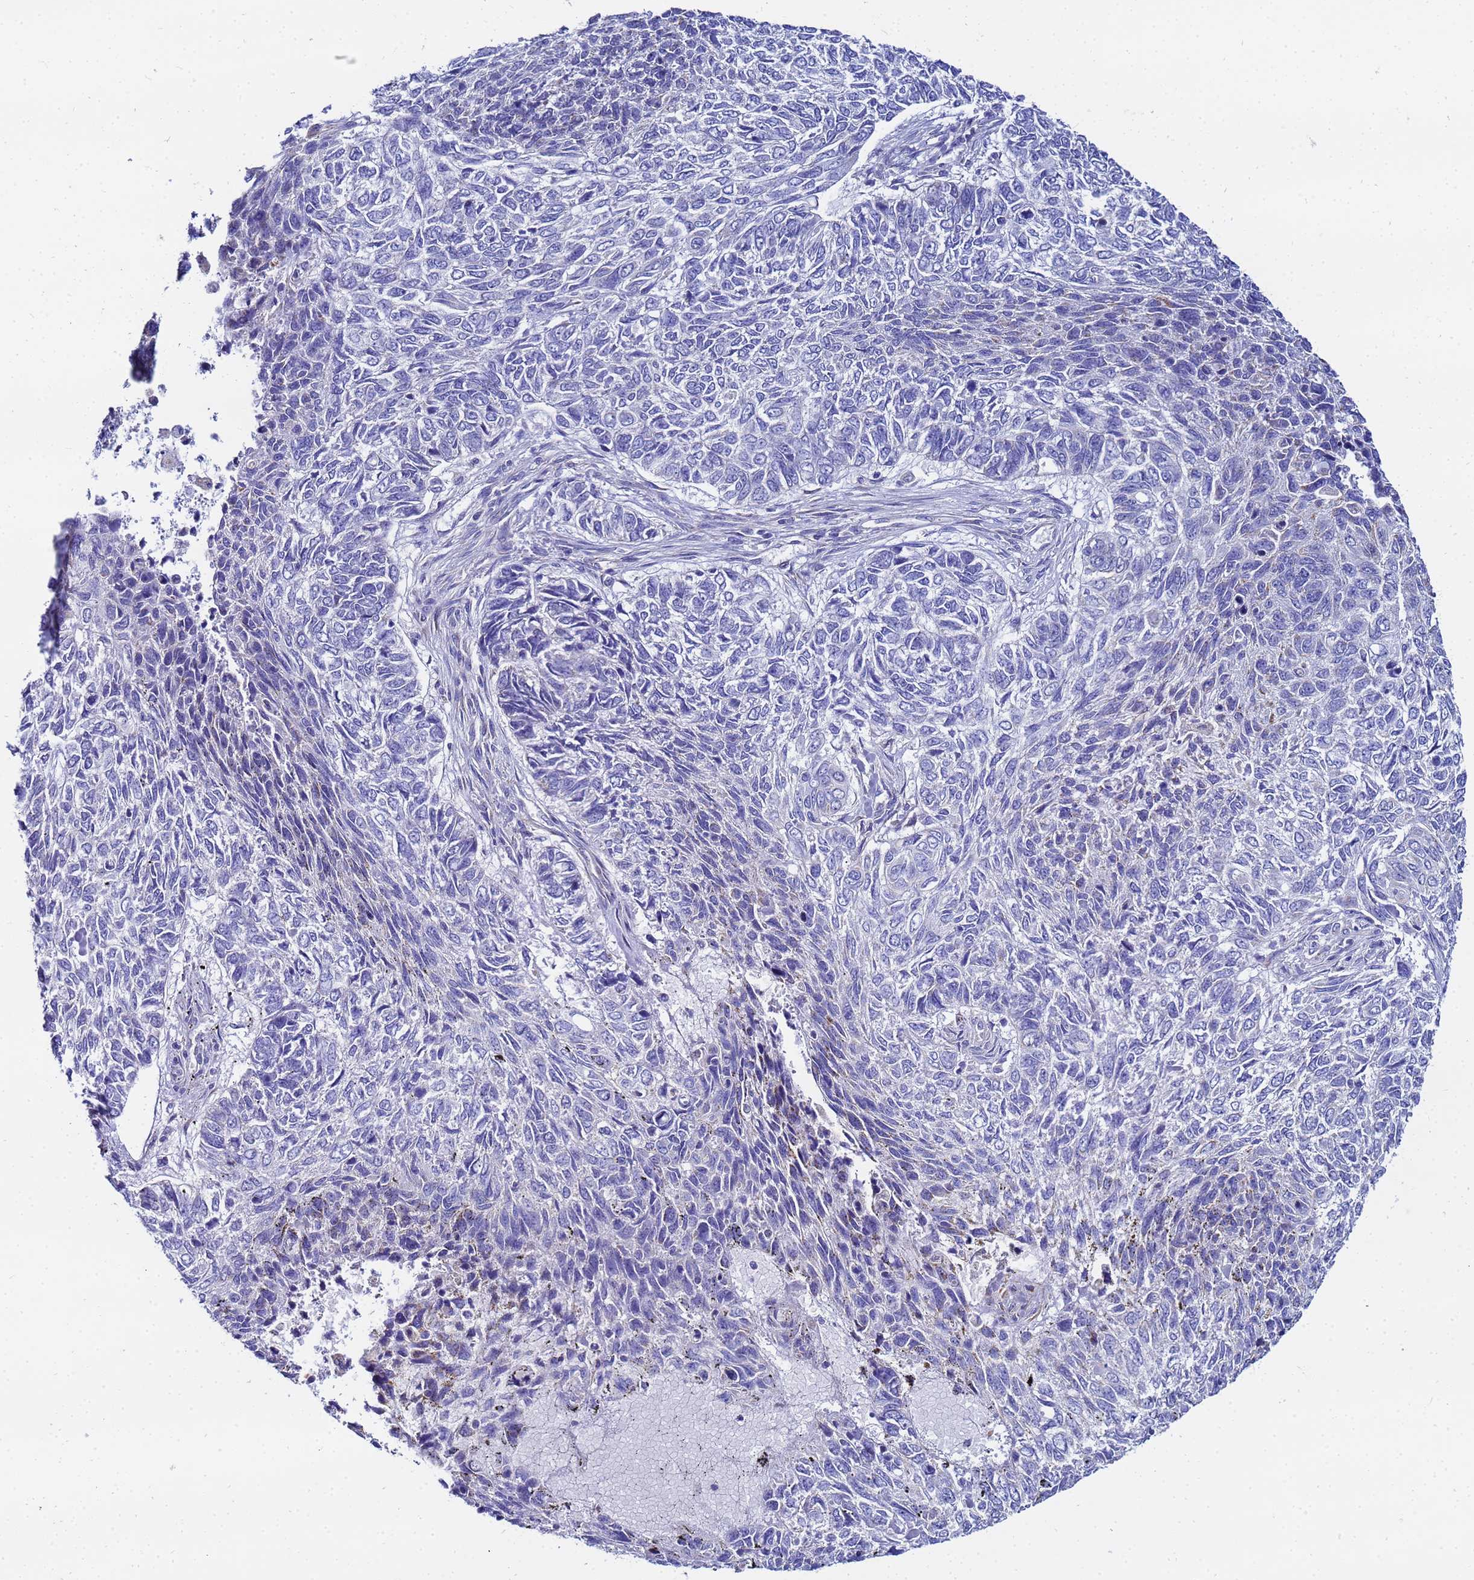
{"staining": {"intensity": "negative", "quantity": "none", "location": "none"}, "tissue": "skin cancer", "cell_type": "Tumor cells", "image_type": "cancer", "snomed": [{"axis": "morphology", "description": "Basal cell carcinoma"}, {"axis": "topography", "description": "Skin"}], "caption": "Skin basal cell carcinoma was stained to show a protein in brown. There is no significant expression in tumor cells.", "gene": "FAHD2A", "patient": {"sex": "female", "age": 65}}